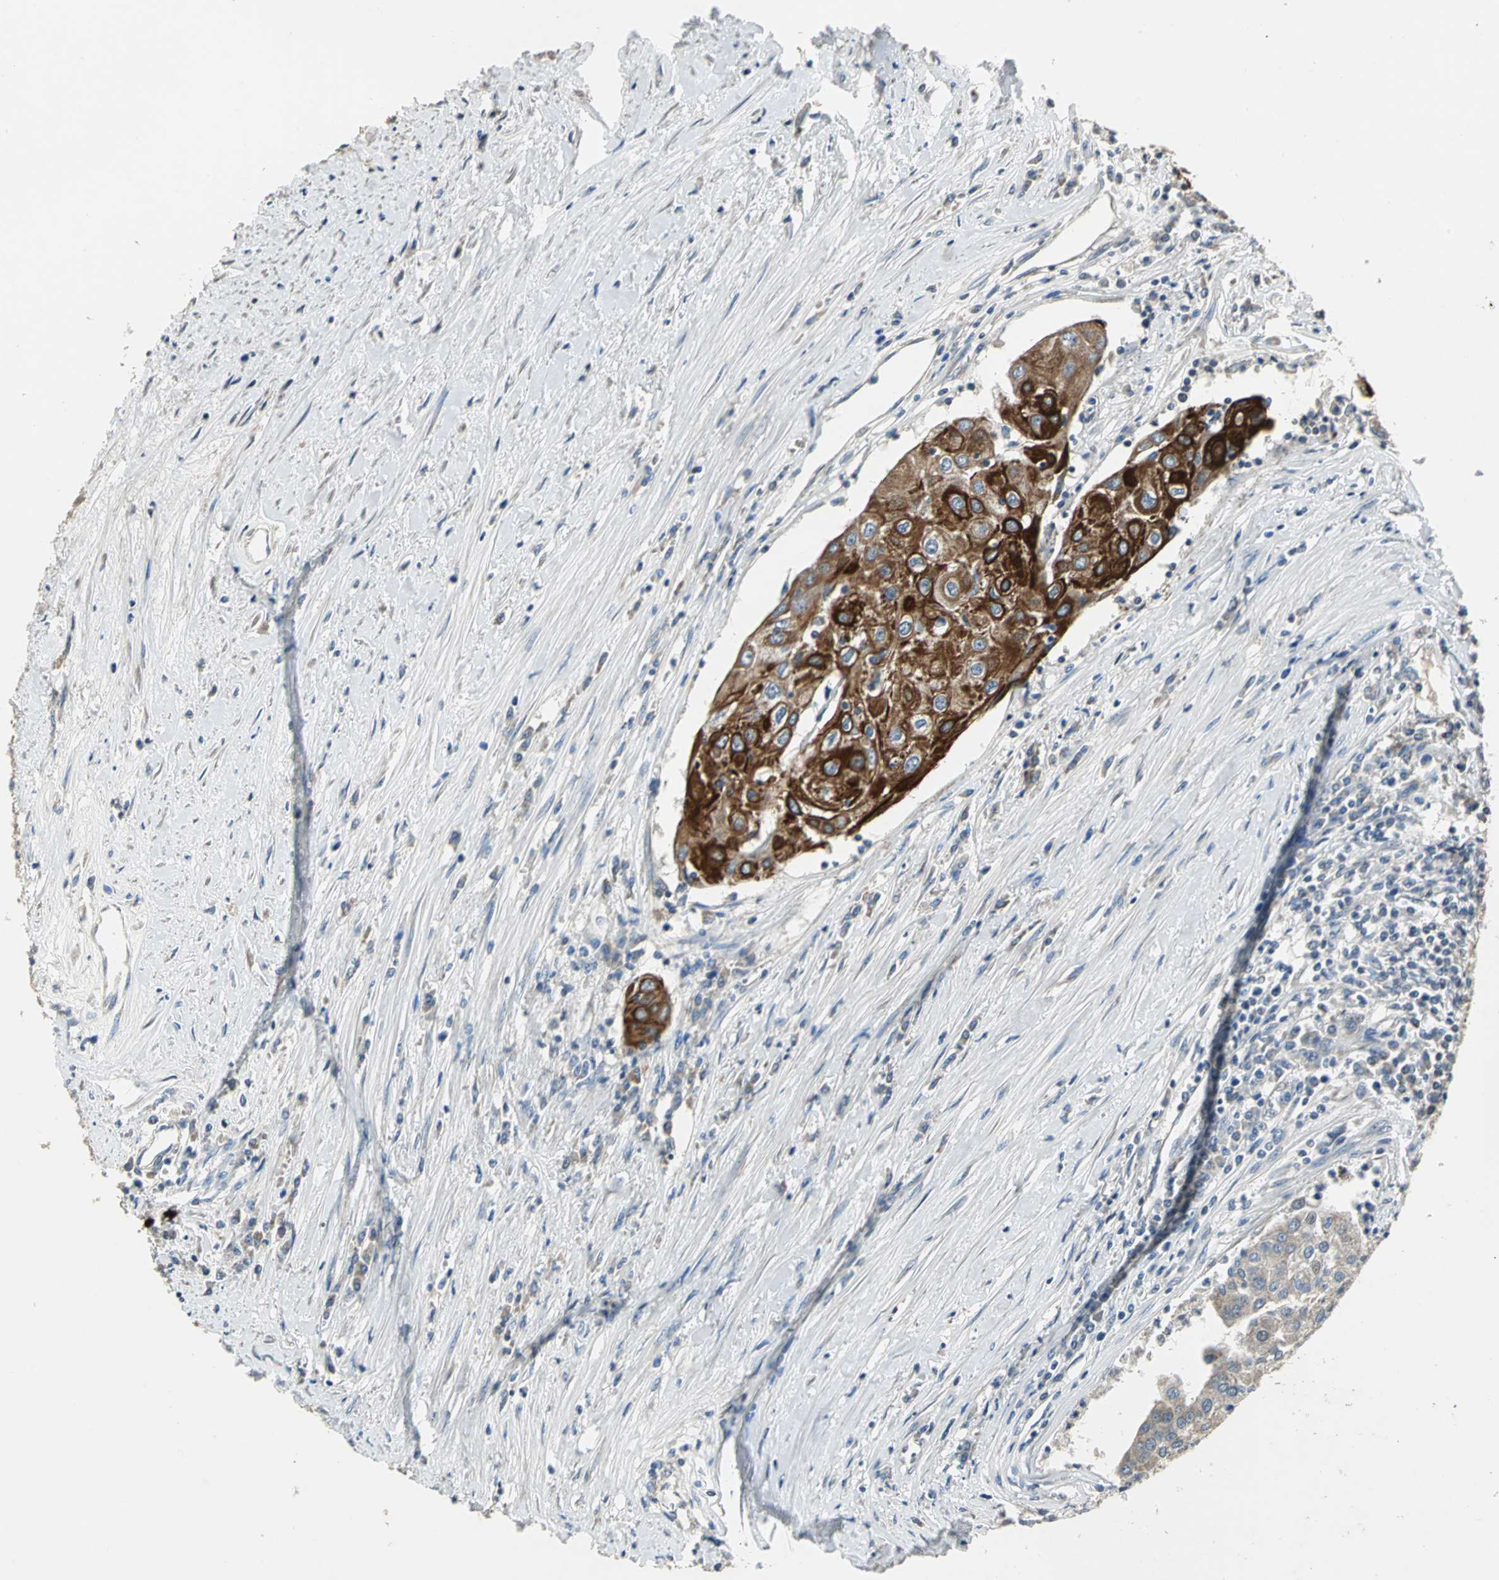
{"staining": {"intensity": "strong", "quantity": ">75%", "location": "cytoplasmic/membranous"}, "tissue": "urothelial cancer", "cell_type": "Tumor cells", "image_type": "cancer", "snomed": [{"axis": "morphology", "description": "Urothelial carcinoma, High grade"}, {"axis": "topography", "description": "Urinary bladder"}], "caption": "Urothelial carcinoma (high-grade) stained with a brown dye displays strong cytoplasmic/membranous positive positivity in about >75% of tumor cells.", "gene": "JADE3", "patient": {"sex": "female", "age": 85}}